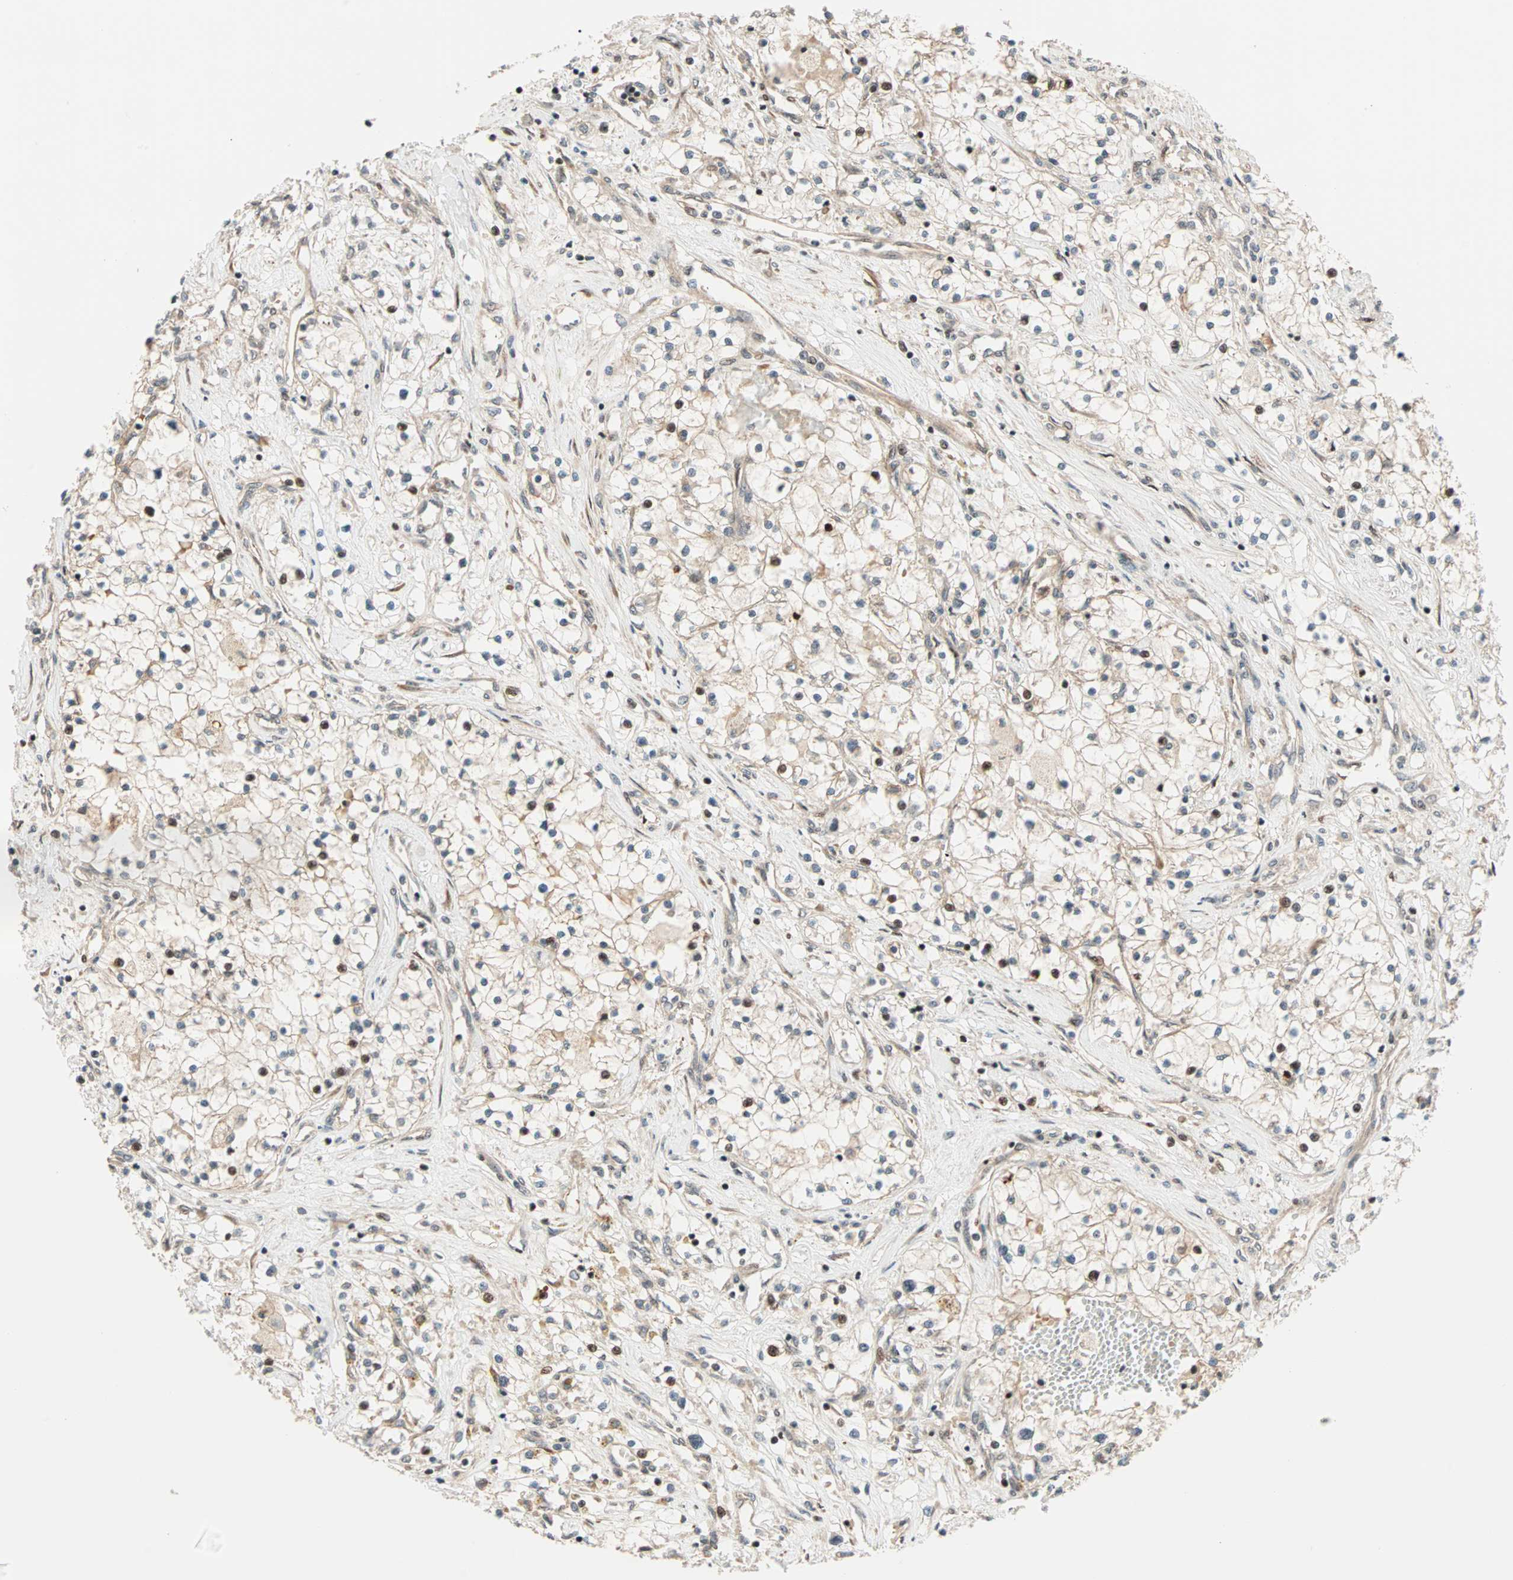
{"staining": {"intensity": "weak", "quantity": "25%-75%", "location": "cytoplasmic/membranous,nuclear"}, "tissue": "renal cancer", "cell_type": "Tumor cells", "image_type": "cancer", "snomed": [{"axis": "morphology", "description": "Adenocarcinoma, NOS"}, {"axis": "topography", "description": "Kidney"}], "caption": "Adenocarcinoma (renal) tissue demonstrates weak cytoplasmic/membranous and nuclear expression in approximately 25%-75% of tumor cells, visualized by immunohistochemistry.", "gene": "HECW1", "patient": {"sex": "male", "age": 68}}